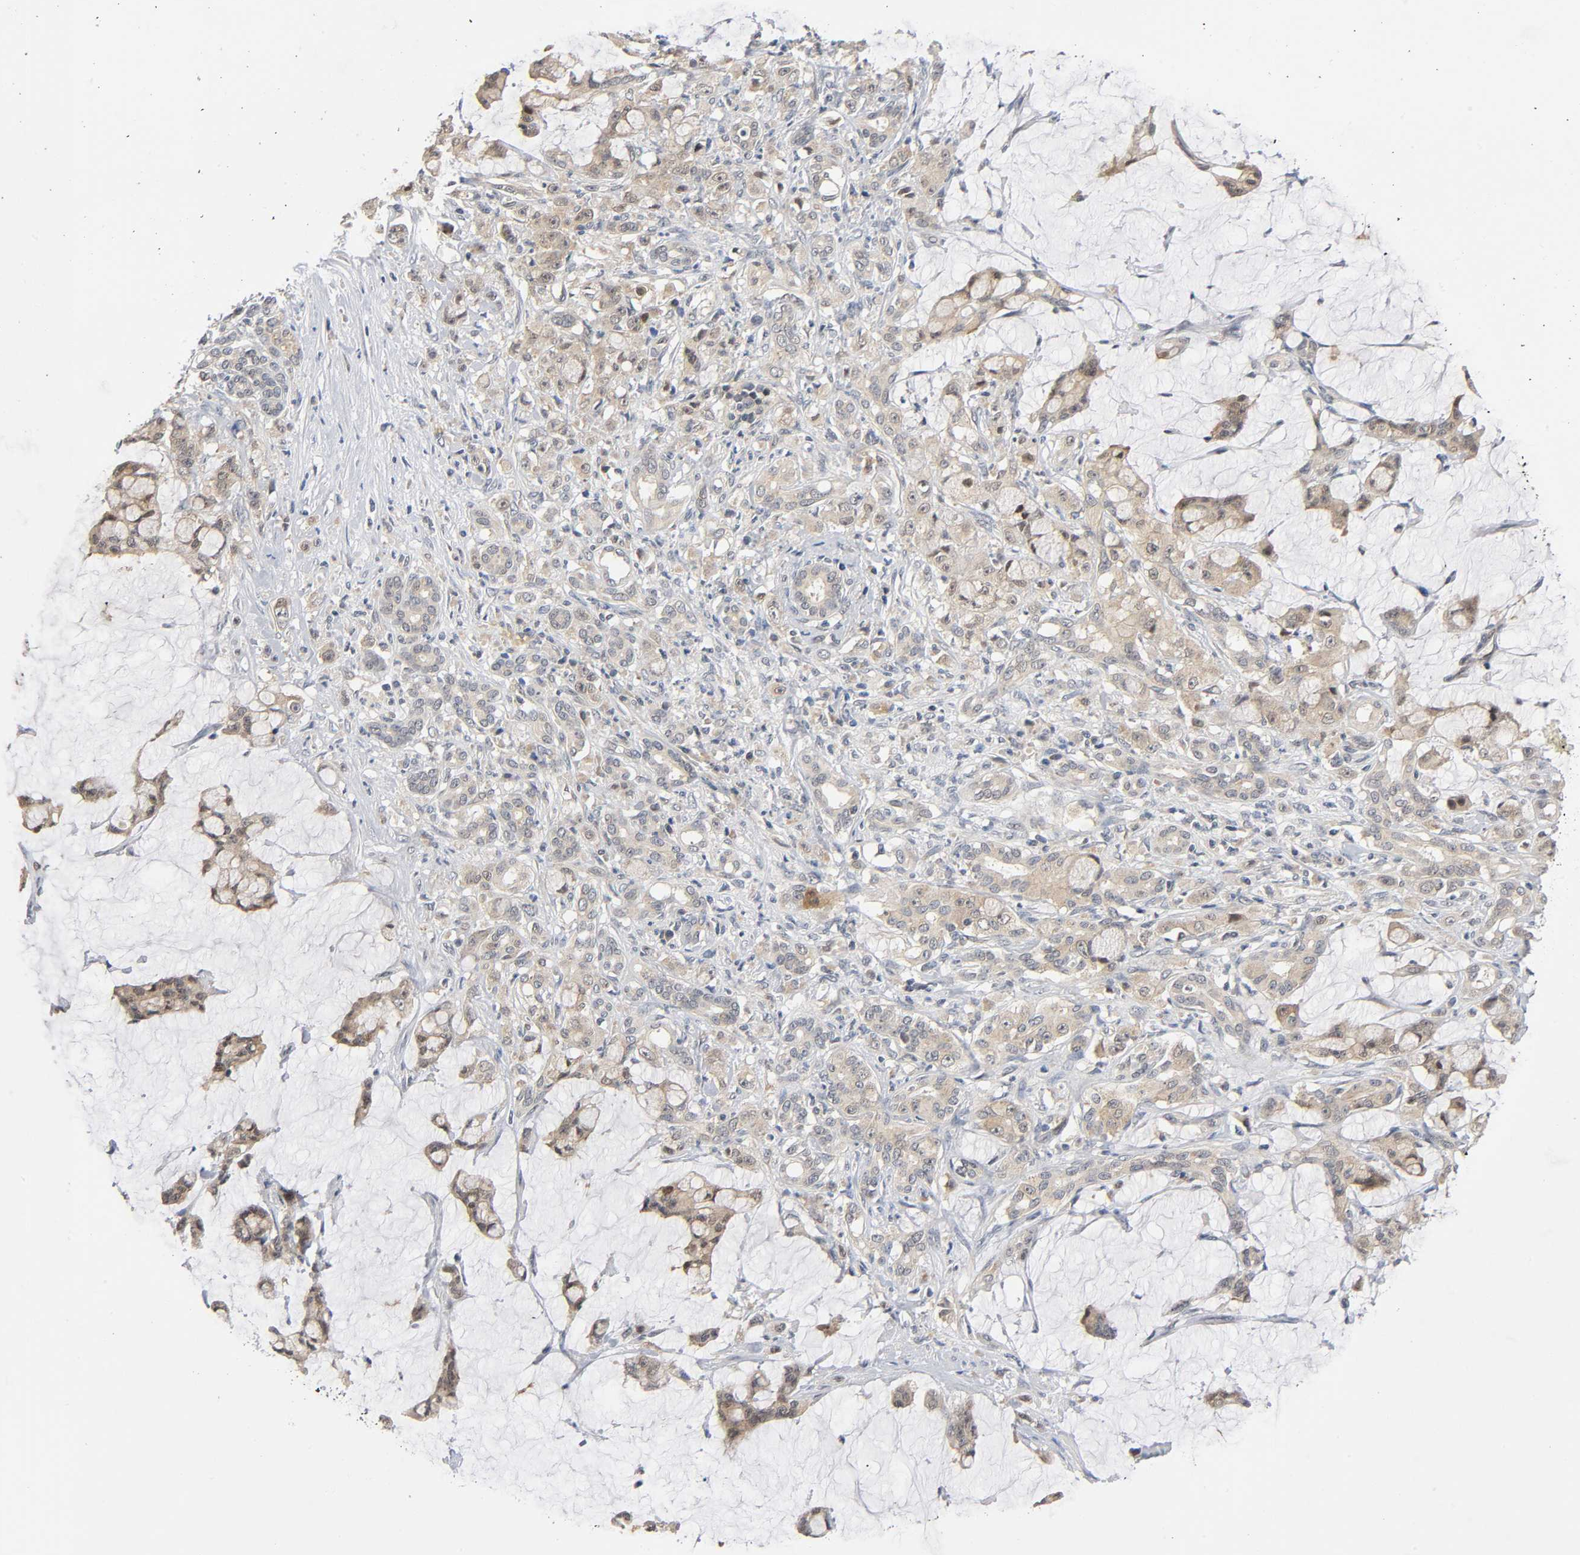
{"staining": {"intensity": "moderate", "quantity": ">75%", "location": "cytoplasmic/membranous"}, "tissue": "pancreatic cancer", "cell_type": "Tumor cells", "image_type": "cancer", "snomed": [{"axis": "morphology", "description": "Adenocarcinoma, NOS"}, {"axis": "topography", "description": "Pancreas"}], "caption": "Brown immunohistochemical staining in pancreatic cancer displays moderate cytoplasmic/membranous positivity in approximately >75% of tumor cells.", "gene": "MAPK8", "patient": {"sex": "female", "age": 73}}